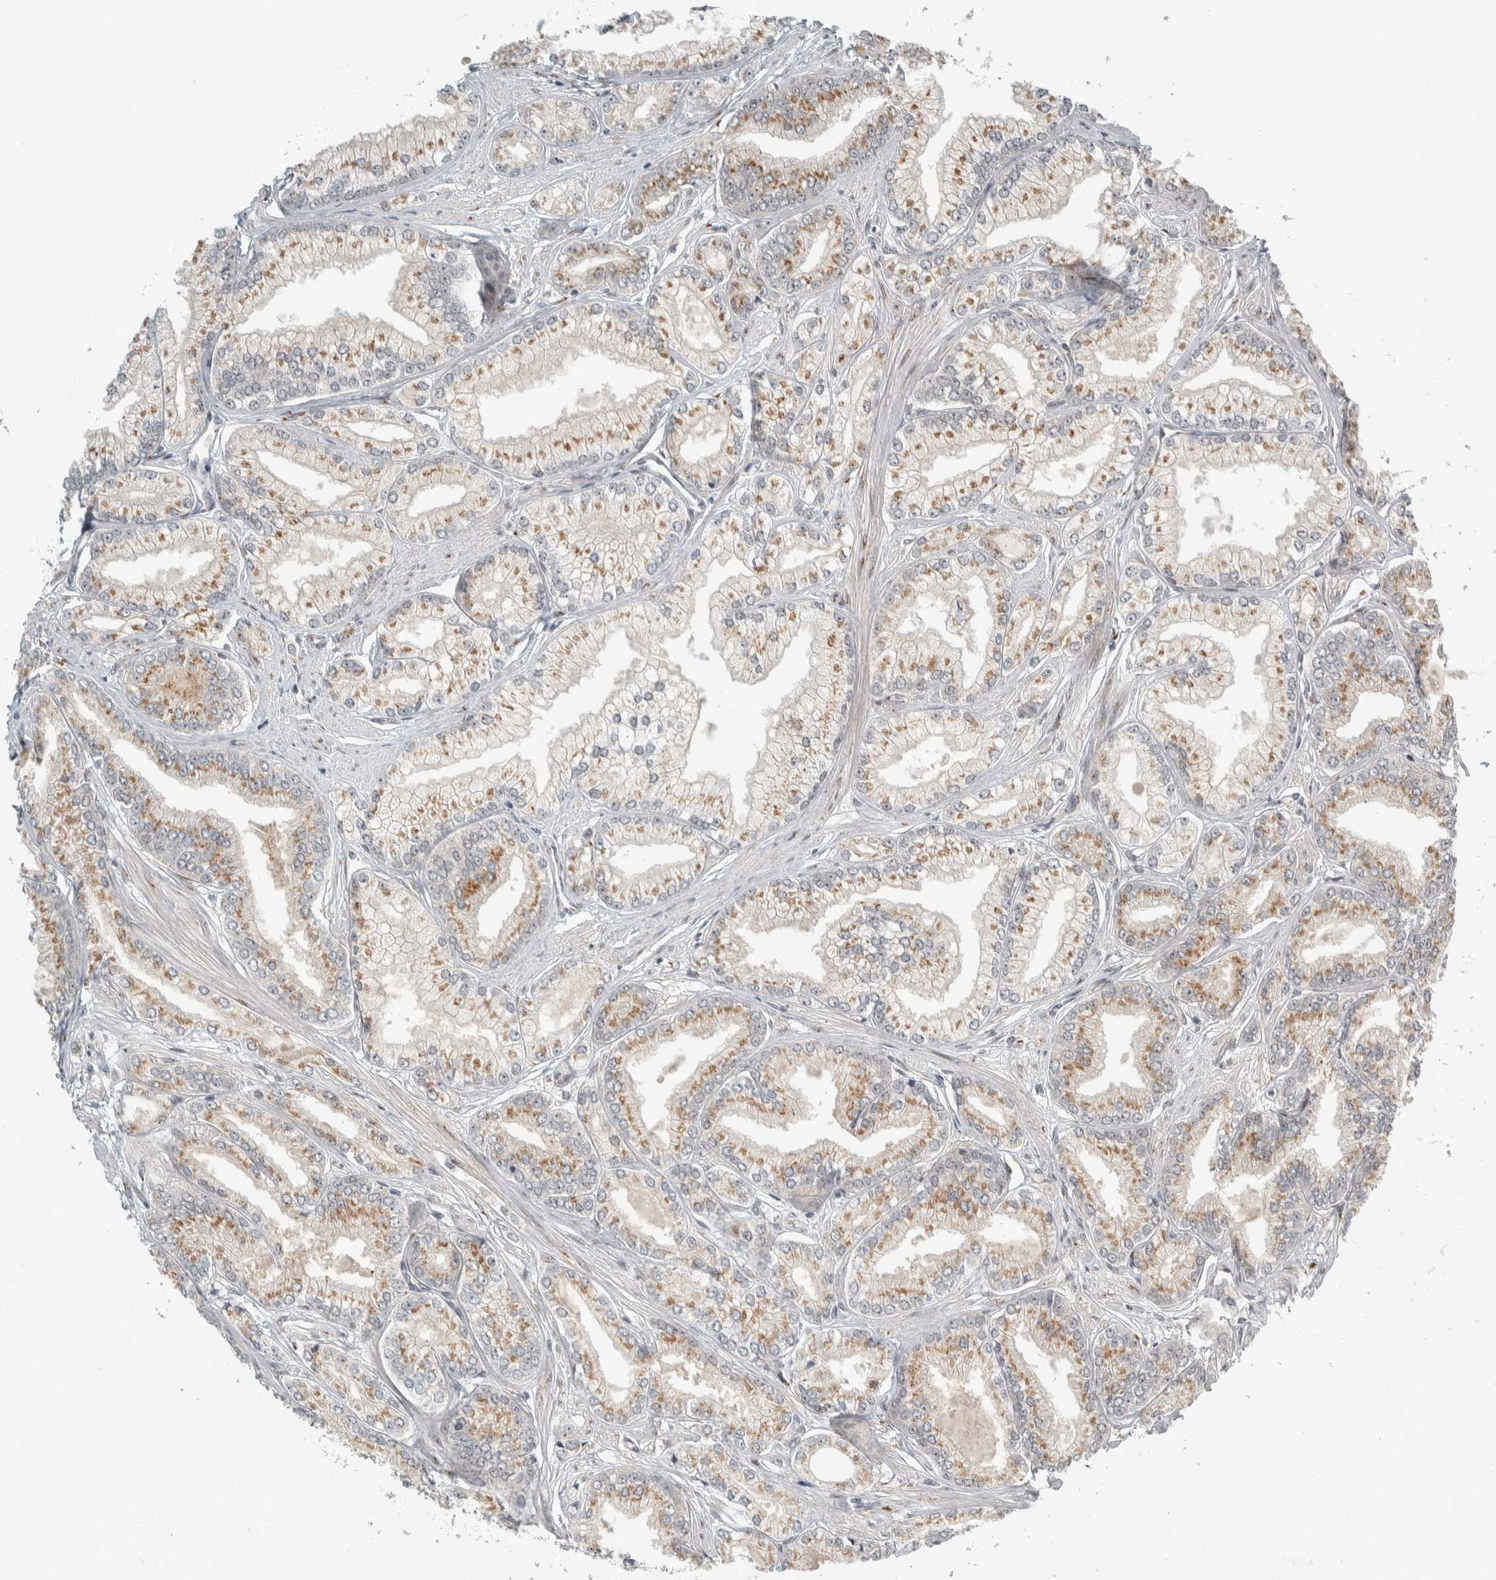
{"staining": {"intensity": "moderate", "quantity": ">75%", "location": "cytoplasmic/membranous"}, "tissue": "prostate cancer", "cell_type": "Tumor cells", "image_type": "cancer", "snomed": [{"axis": "morphology", "description": "Adenocarcinoma, Low grade"}, {"axis": "topography", "description": "Prostate"}], "caption": "Tumor cells reveal medium levels of moderate cytoplasmic/membranous staining in about >75% of cells in human prostate cancer.", "gene": "ZMYND8", "patient": {"sex": "male", "age": 52}}